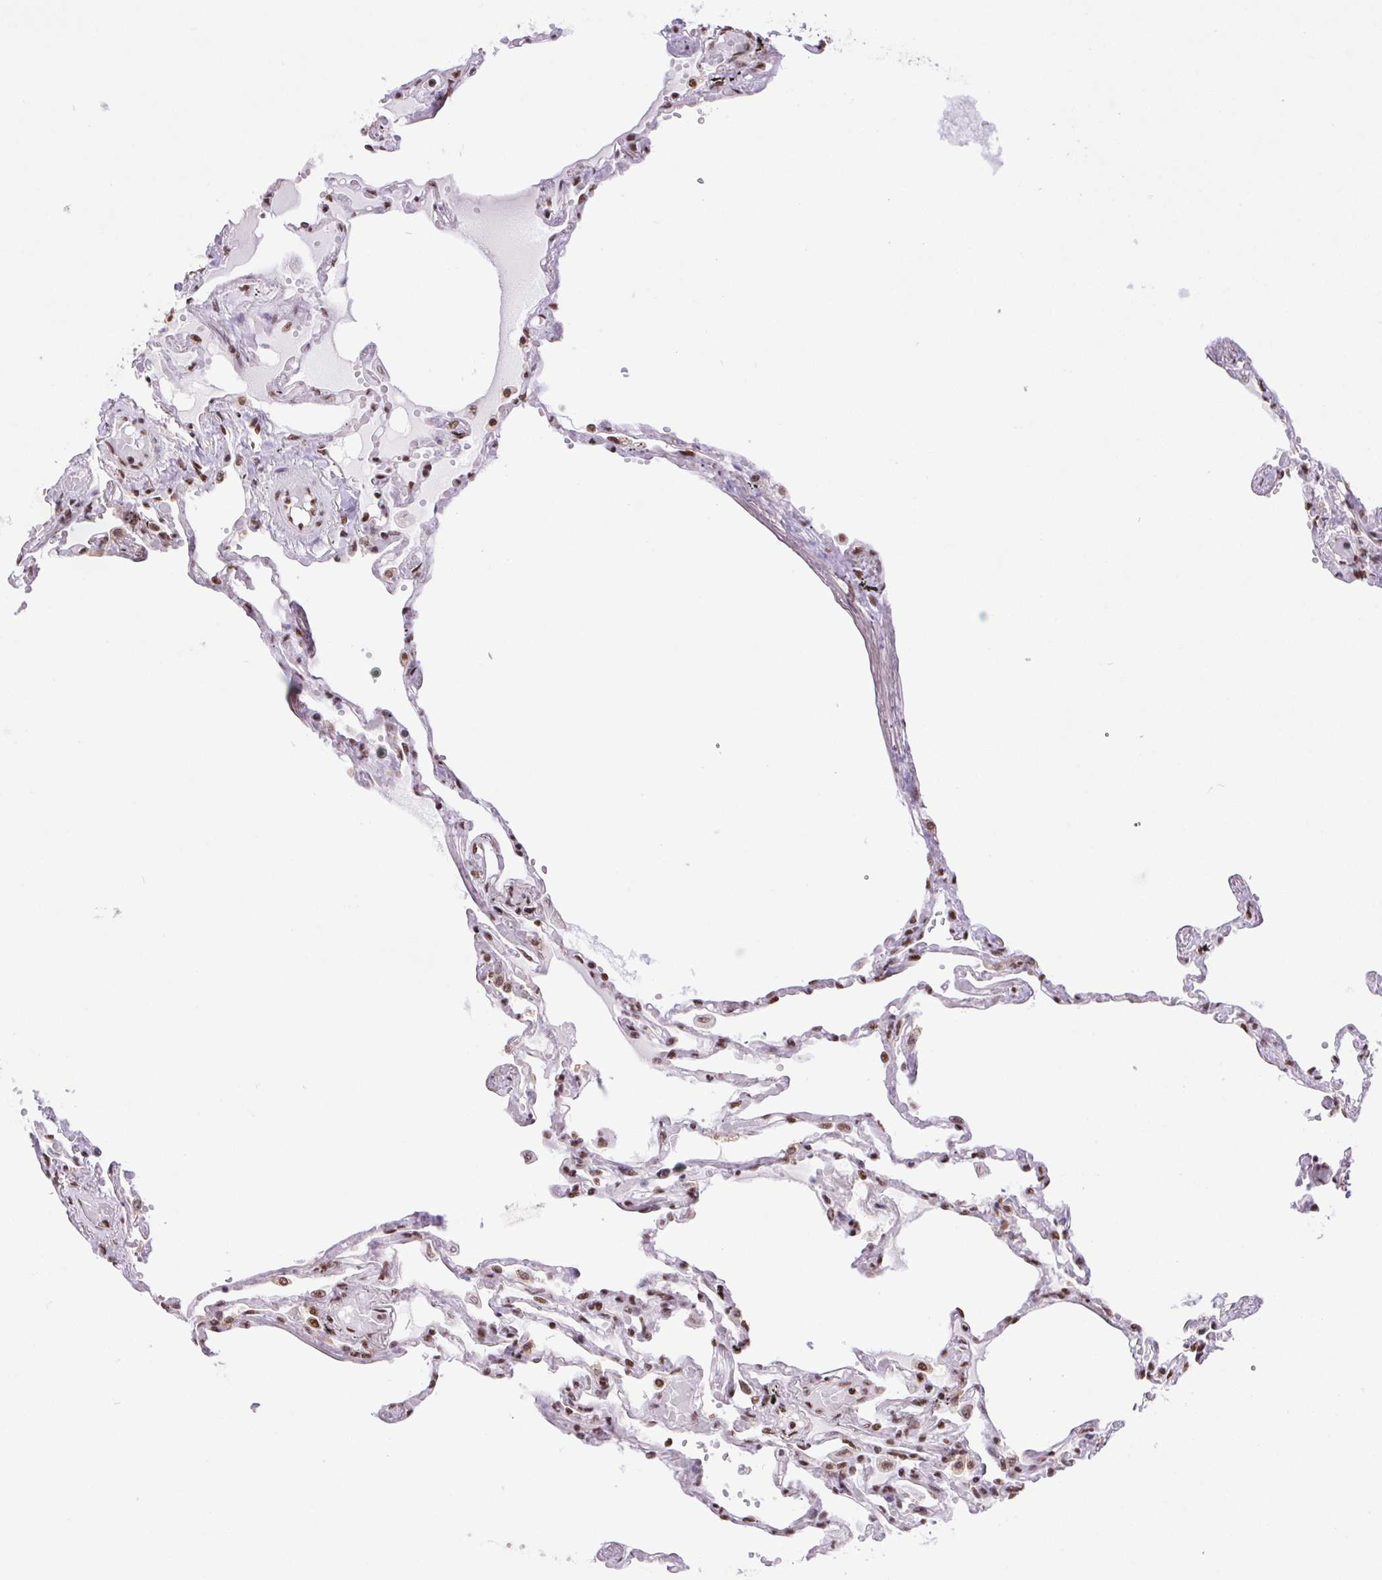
{"staining": {"intensity": "strong", "quantity": ">75%", "location": "nuclear"}, "tissue": "lung", "cell_type": "Alveolar cells", "image_type": "normal", "snomed": [{"axis": "morphology", "description": "Normal tissue, NOS"}, {"axis": "morphology", "description": "Adenocarcinoma, NOS"}, {"axis": "topography", "description": "Cartilage tissue"}, {"axis": "topography", "description": "Lung"}], "caption": "There is high levels of strong nuclear expression in alveolar cells of unremarkable lung, as demonstrated by immunohistochemical staining (brown color).", "gene": "ZNF207", "patient": {"sex": "female", "age": 67}}